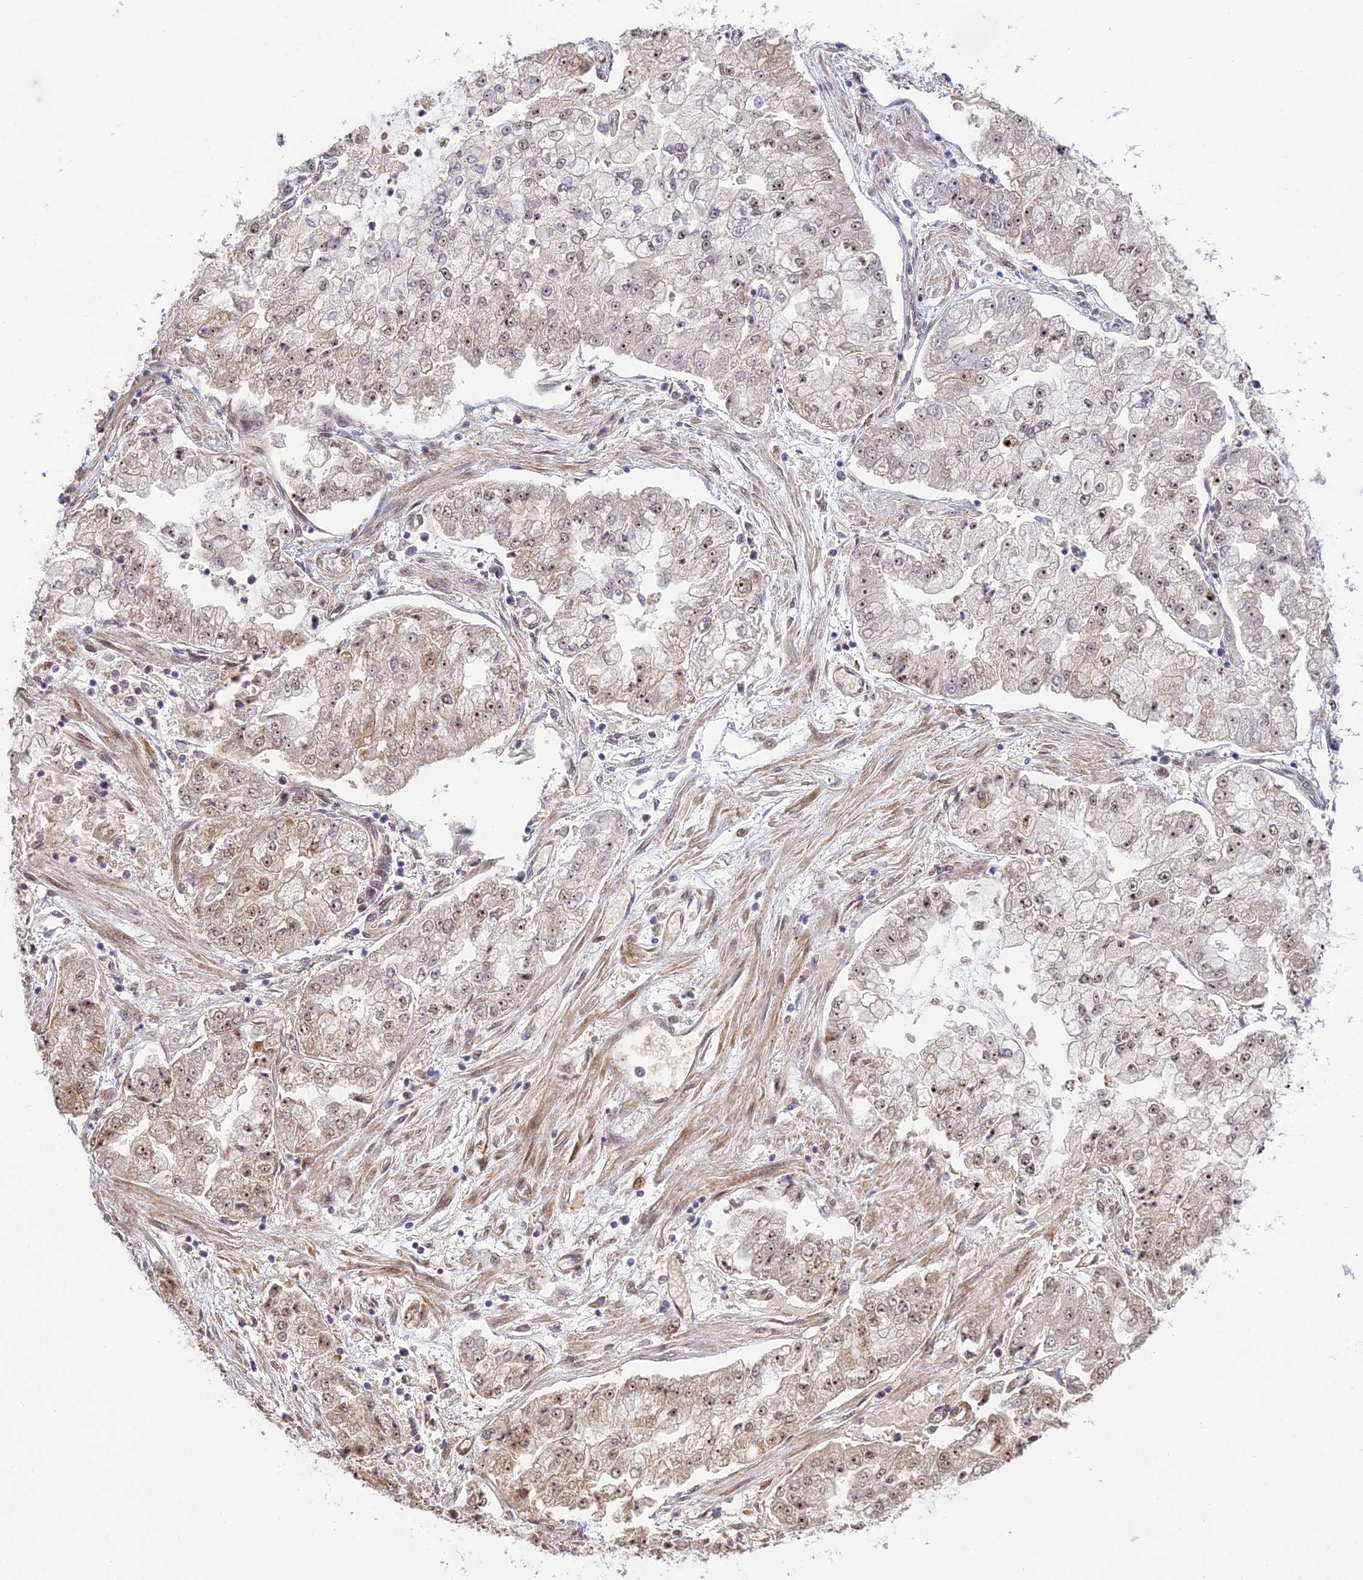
{"staining": {"intensity": "weak", "quantity": "<25%", "location": "cytoplasmic/membranous,nuclear"}, "tissue": "stomach cancer", "cell_type": "Tumor cells", "image_type": "cancer", "snomed": [{"axis": "morphology", "description": "Adenocarcinoma, NOS"}, {"axis": "topography", "description": "Stomach"}], "caption": "IHC image of neoplastic tissue: stomach adenocarcinoma stained with DAB demonstrates no significant protein staining in tumor cells. The staining is performed using DAB (3,3'-diaminobenzidine) brown chromogen with nuclei counter-stained in using hematoxylin.", "gene": "UFSP2", "patient": {"sex": "male", "age": 76}}